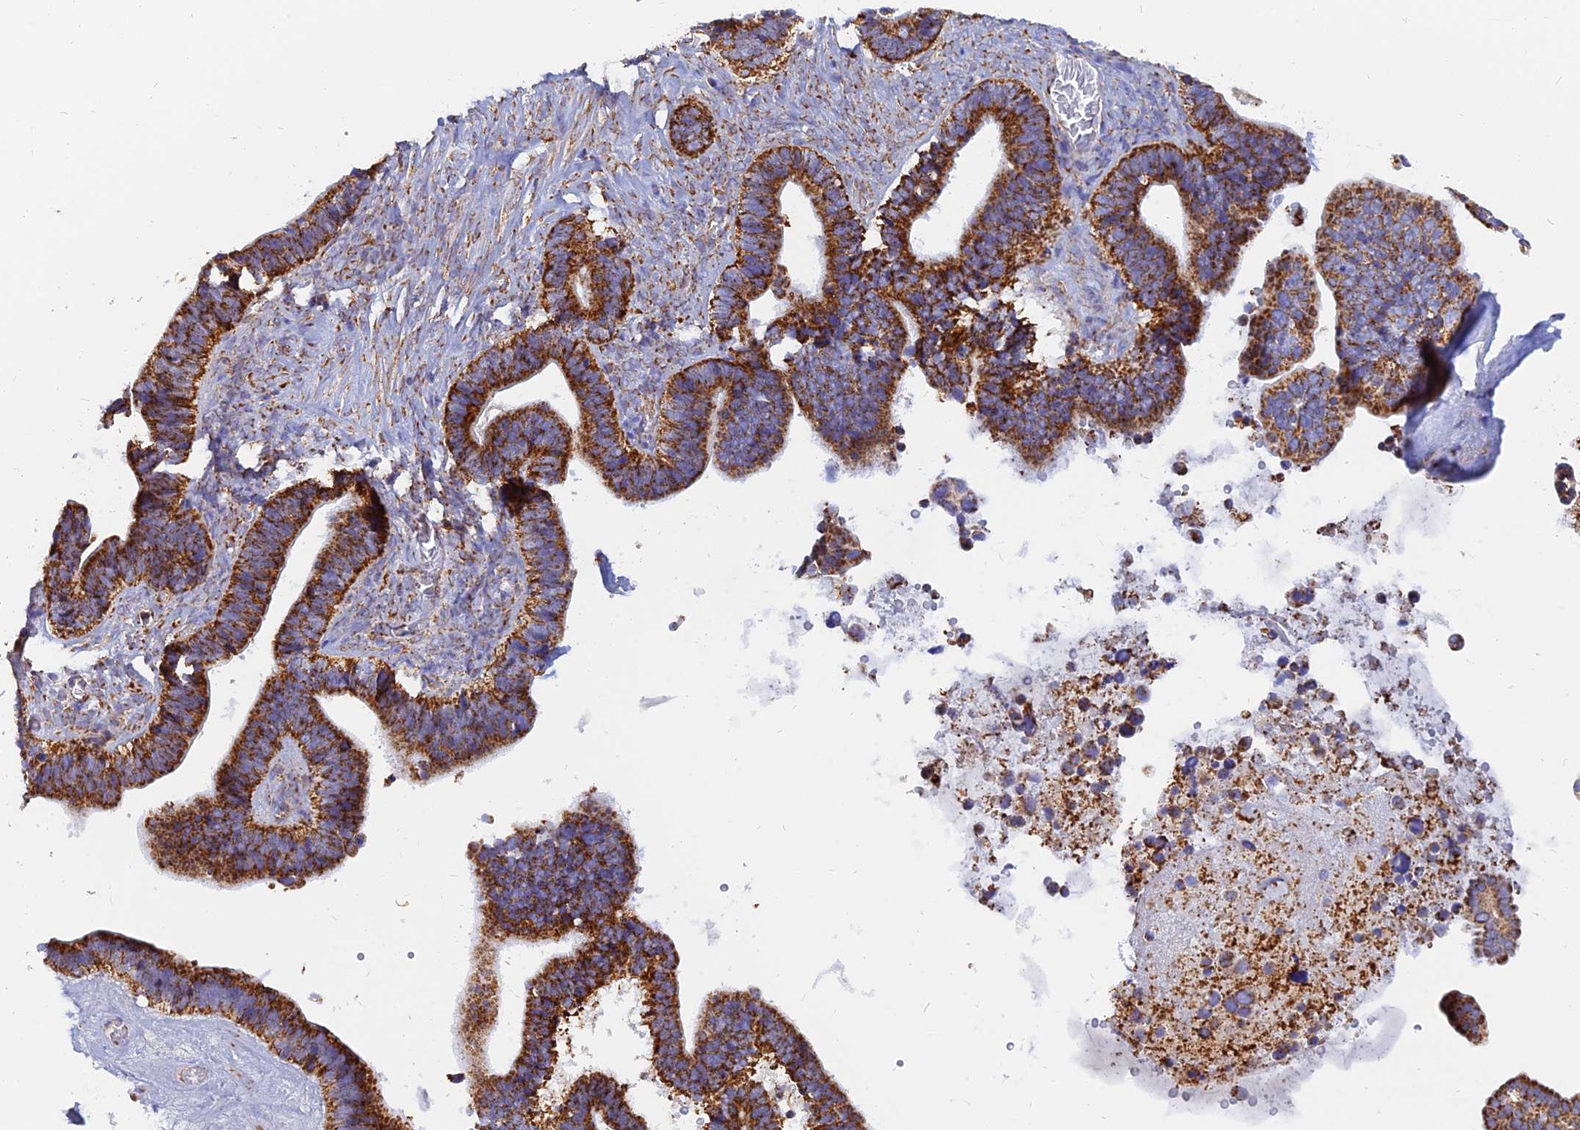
{"staining": {"intensity": "strong", "quantity": ">75%", "location": "cytoplasmic/membranous"}, "tissue": "ovarian cancer", "cell_type": "Tumor cells", "image_type": "cancer", "snomed": [{"axis": "morphology", "description": "Cystadenocarcinoma, serous, NOS"}, {"axis": "topography", "description": "Ovary"}], "caption": "High-magnification brightfield microscopy of ovarian cancer stained with DAB (brown) and counterstained with hematoxylin (blue). tumor cells exhibit strong cytoplasmic/membranous positivity is seen in about>75% of cells. The staining was performed using DAB, with brown indicating positive protein expression. Nuclei are stained blue with hematoxylin.", "gene": "NDUFB6", "patient": {"sex": "female", "age": 56}}